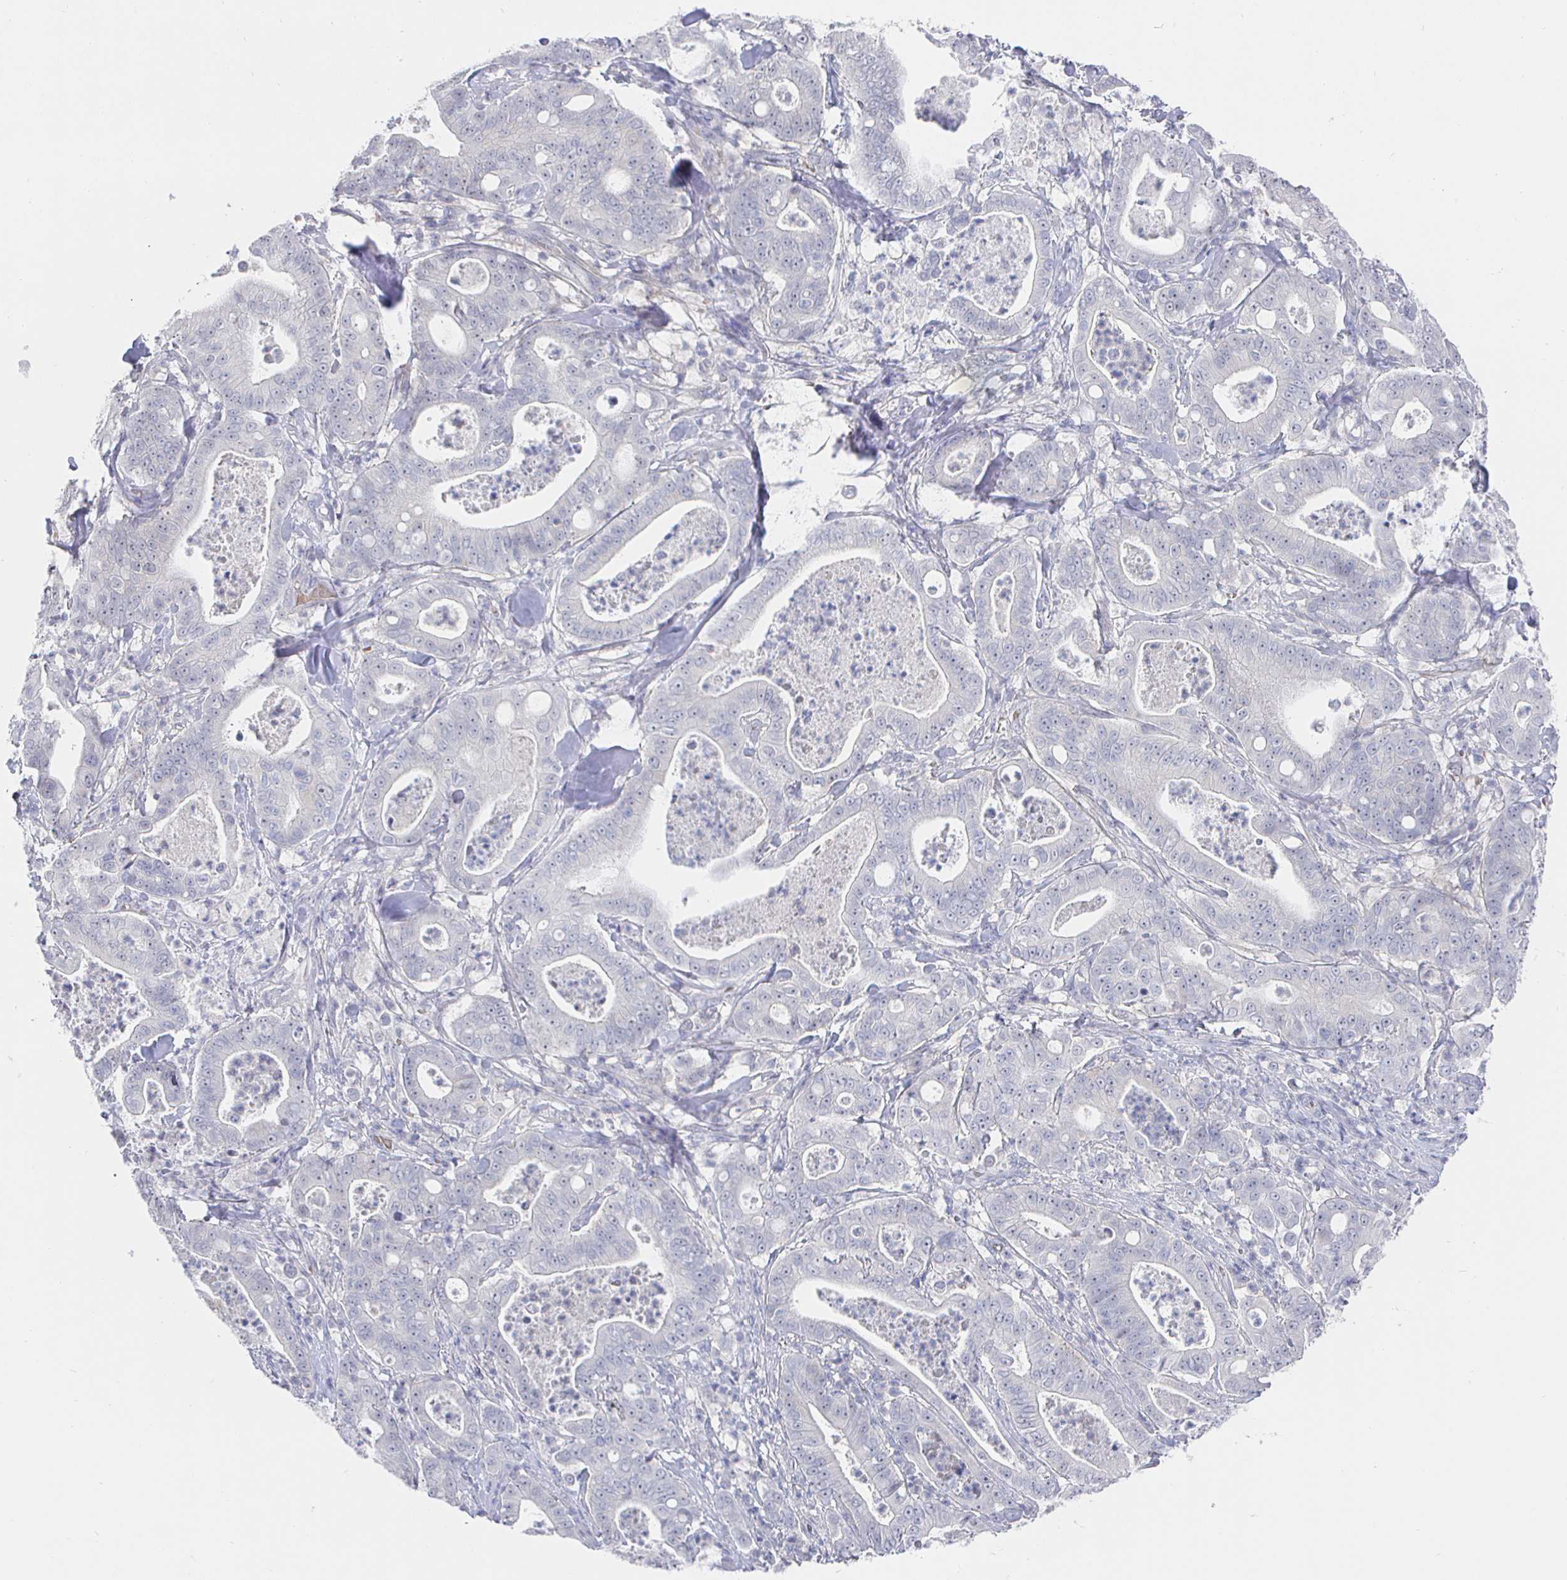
{"staining": {"intensity": "negative", "quantity": "none", "location": "none"}, "tissue": "pancreatic cancer", "cell_type": "Tumor cells", "image_type": "cancer", "snomed": [{"axis": "morphology", "description": "Adenocarcinoma, NOS"}, {"axis": "topography", "description": "Pancreas"}], "caption": "Immunohistochemistry photomicrograph of adenocarcinoma (pancreatic) stained for a protein (brown), which displays no staining in tumor cells.", "gene": "LRRC23", "patient": {"sex": "male", "age": 71}}